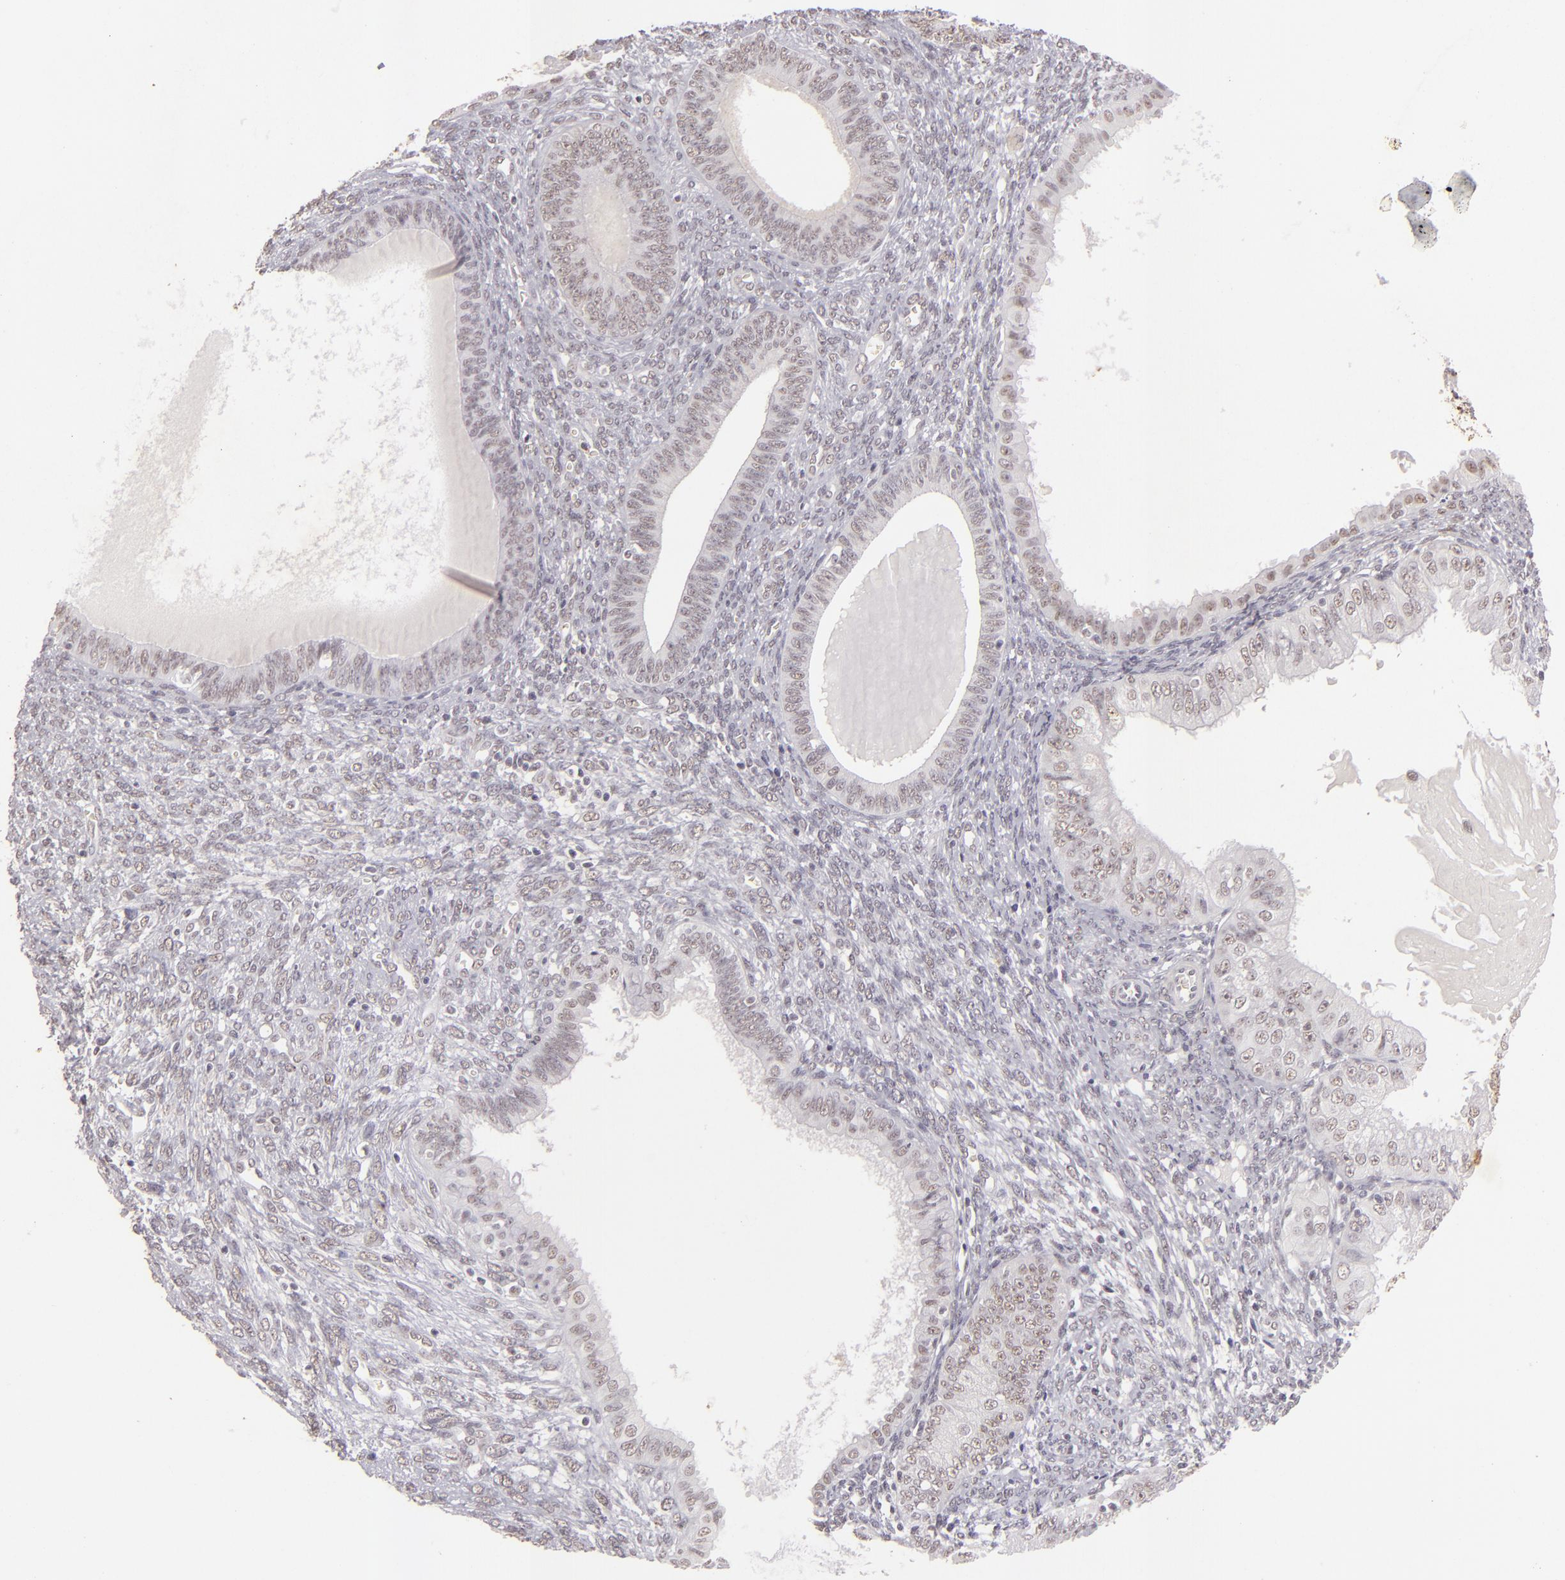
{"staining": {"intensity": "negative", "quantity": "none", "location": "none"}, "tissue": "endometrial cancer", "cell_type": "Tumor cells", "image_type": "cancer", "snomed": [{"axis": "morphology", "description": "Adenocarcinoma, NOS"}, {"axis": "topography", "description": "Endometrium"}], "caption": "High magnification brightfield microscopy of endometrial adenocarcinoma stained with DAB (3,3'-diaminobenzidine) (brown) and counterstained with hematoxylin (blue): tumor cells show no significant expression.", "gene": "CBX3", "patient": {"sex": "female", "age": 76}}